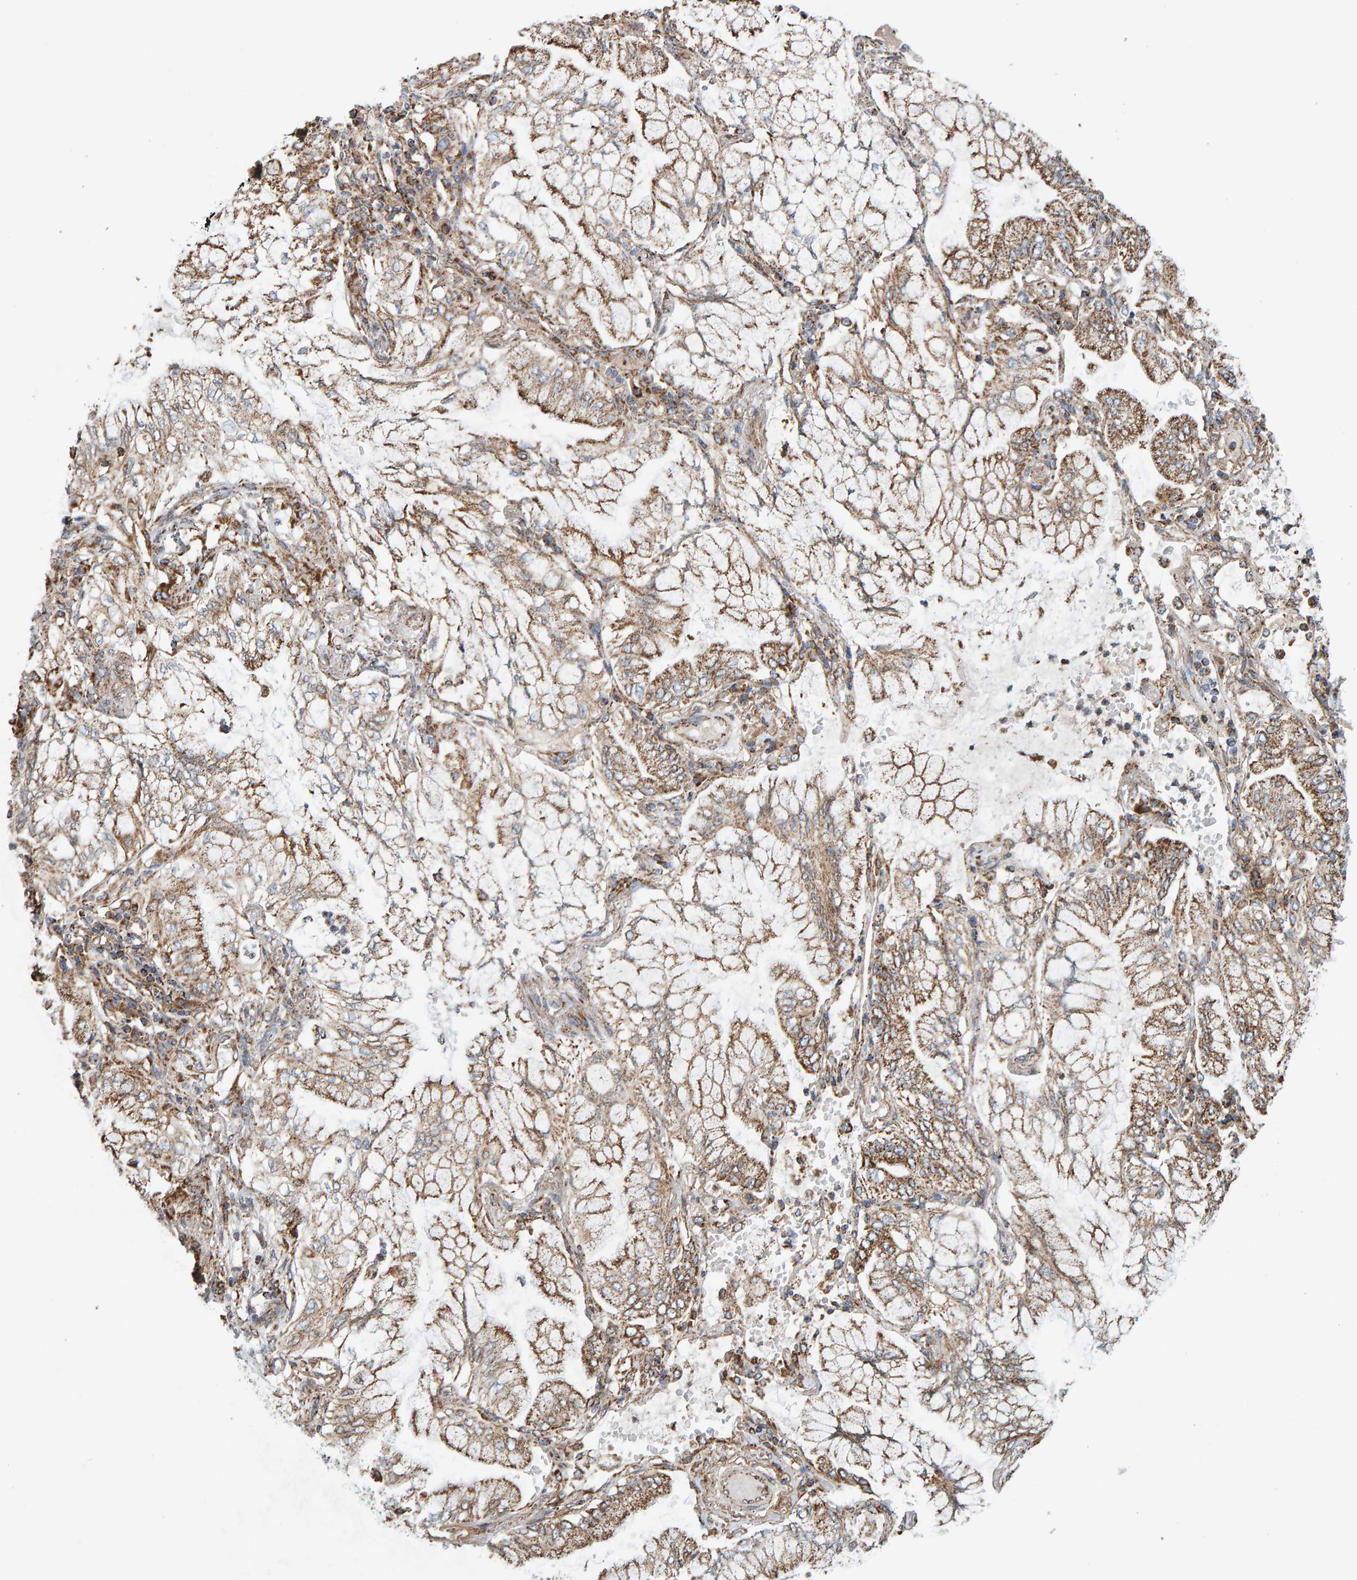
{"staining": {"intensity": "weak", "quantity": ">75%", "location": "cytoplasmic/membranous"}, "tissue": "lung cancer", "cell_type": "Tumor cells", "image_type": "cancer", "snomed": [{"axis": "morphology", "description": "Adenocarcinoma, NOS"}, {"axis": "topography", "description": "Lung"}], "caption": "Immunohistochemical staining of lung cancer (adenocarcinoma) displays low levels of weak cytoplasmic/membranous protein expression in approximately >75% of tumor cells. The protein is stained brown, and the nuclei are stained in blue (DAB (3,3'-diaminobenzidine) IHC with brightfield microscopy, high magnification).", "gene": "MRPL45", "patient": {"sex": "female", "age": 70}}